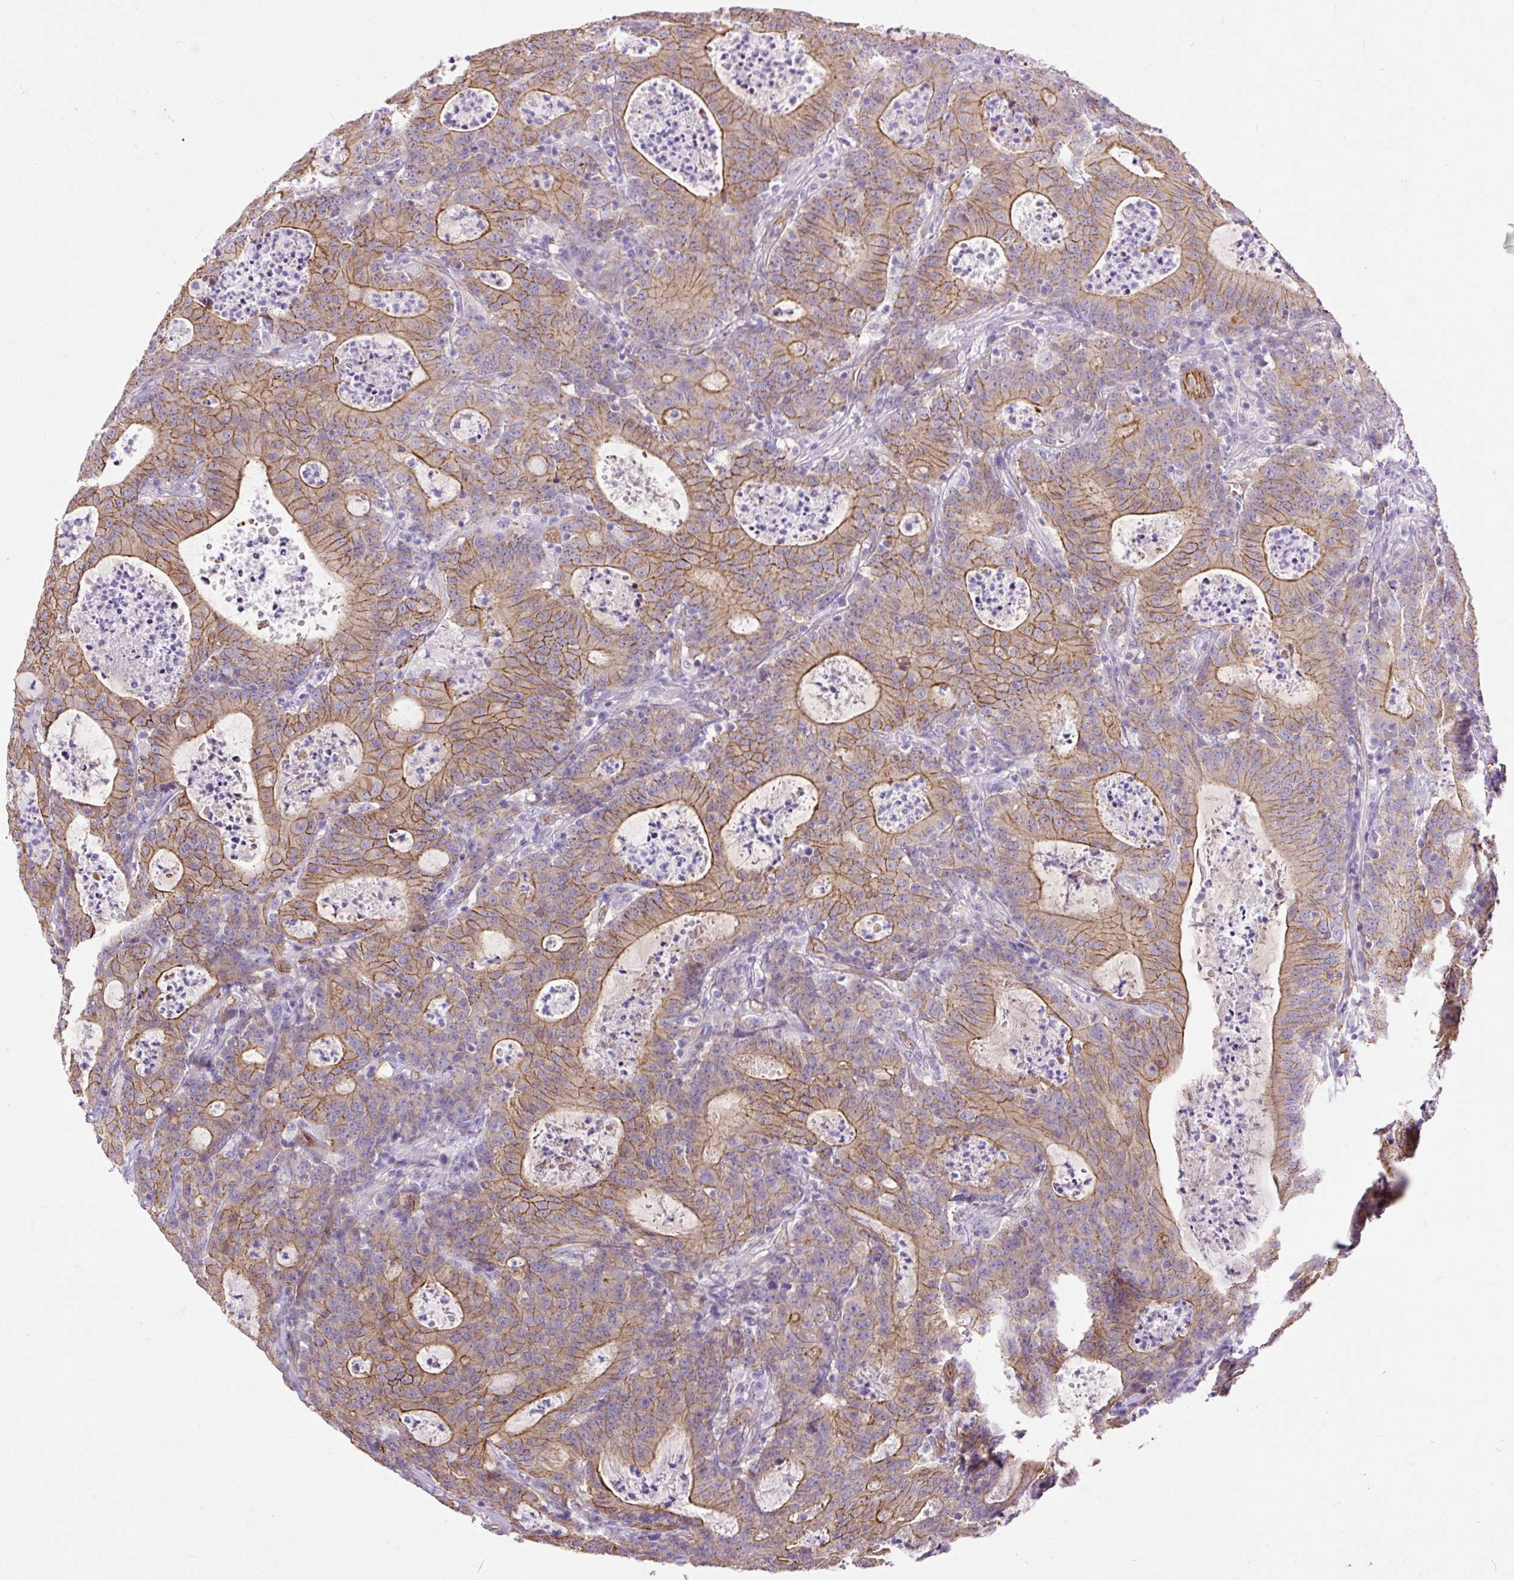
{"staining": {"intensity": "strong", "quantity": "25%-75%", "location": "cytoplasmic/membranous"}, "tissue": "colorectal cancer", "cell_type": "Tumor cells", "image_type": "cancer", "snomed": [{"axis": "morphology", "description": "Adenocarcinoma, NOS"}, {"axis": "topography", "description": "Colon"}], "caption": "Immunohistochemistry histopathology image of neoplastic tissue: human adenocarcinoma (colorectal) stained using IHC displays high levels of strong protein expression localized specifically in the cytoplasmic/membranous of tumor cells, appearing as a cytoplasmic/membranous brown color.", "gene": "MAGEB16", "patient": {"sex": "male", "age": 83}}